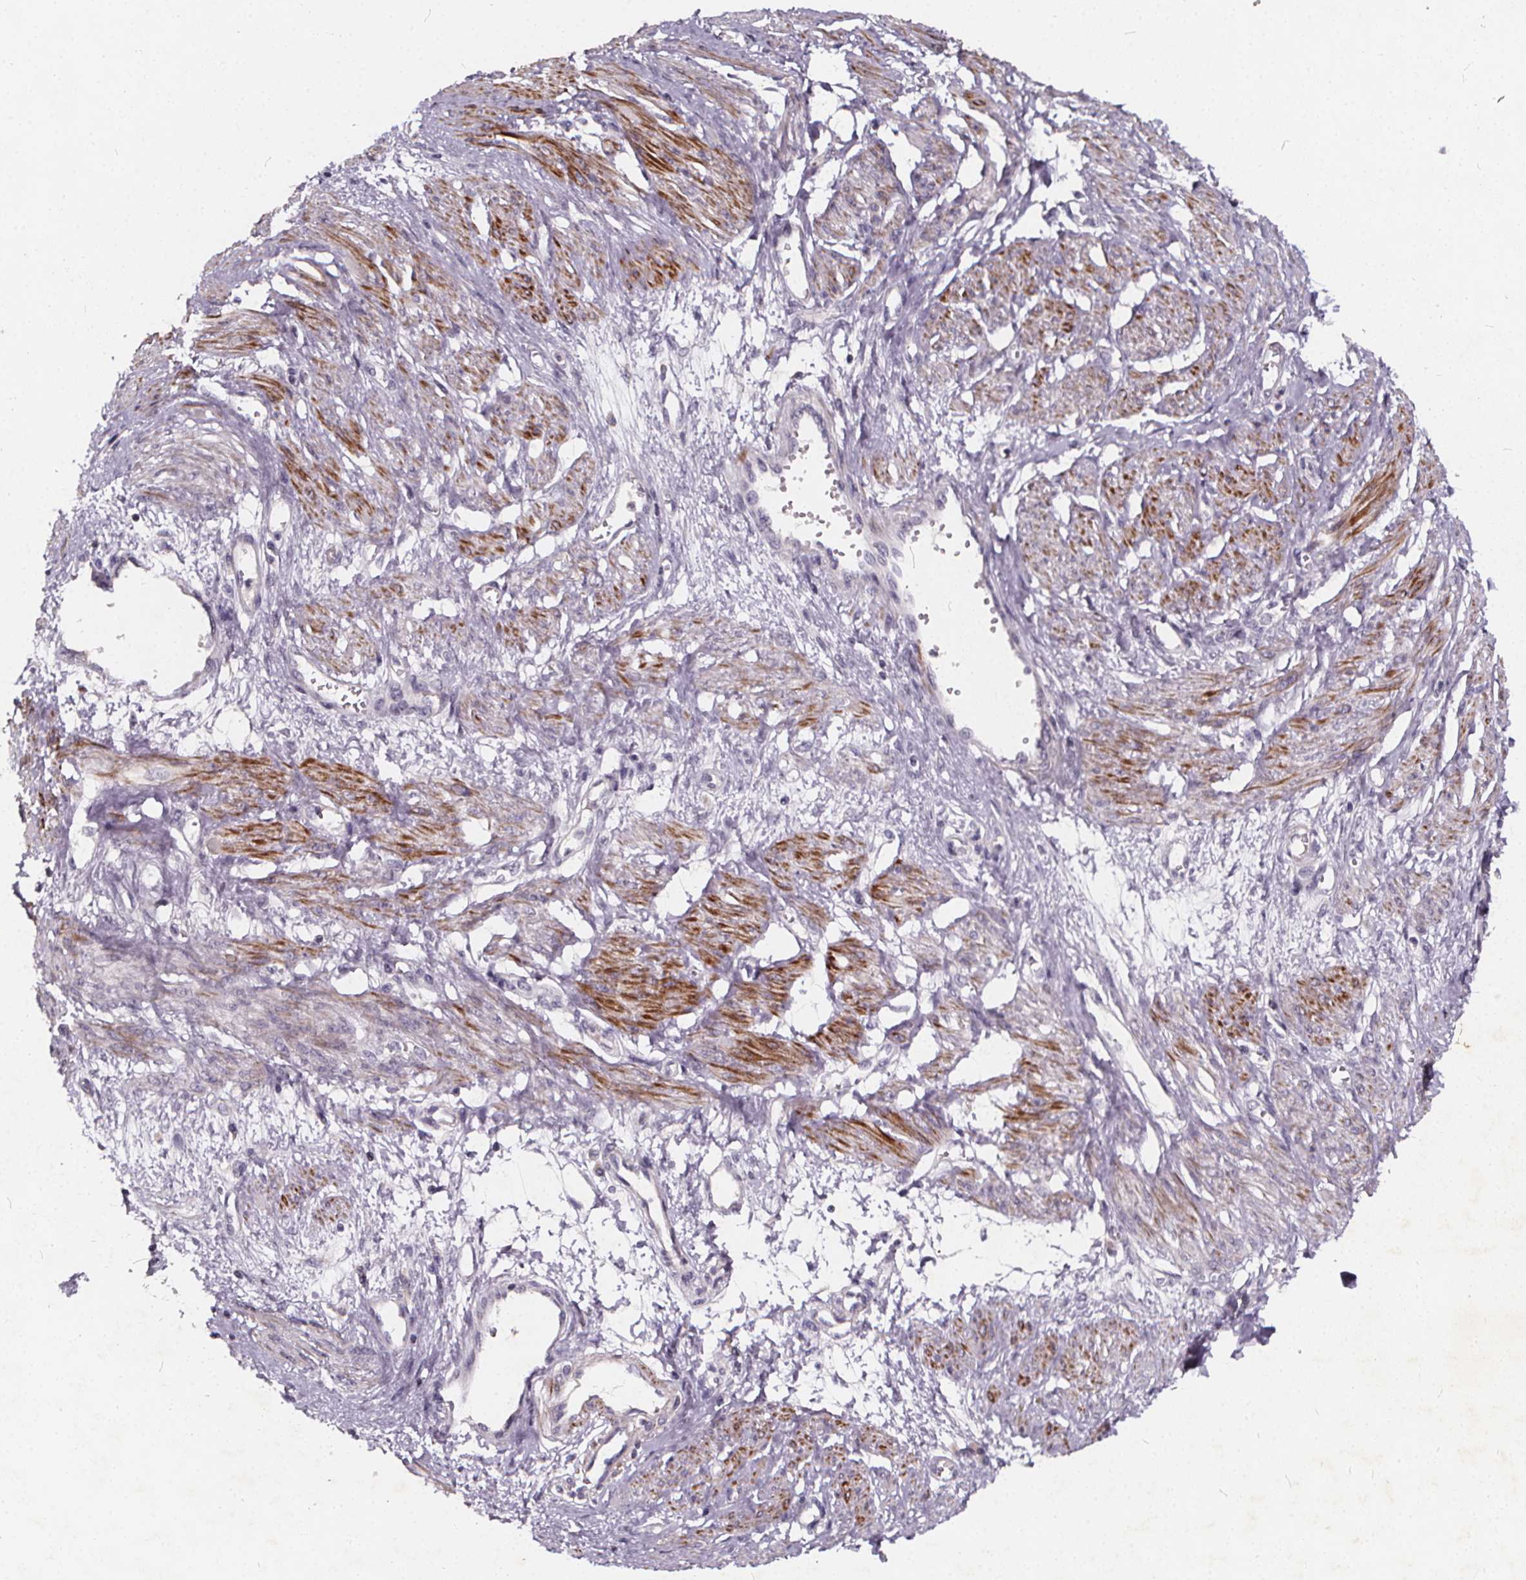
{"staining": {"intensity": "strong", "quantity": "25%-75%", "location": "cytoplasmic/membranous"}, "tissue": "smooth muscle", "cell_type": "Smooth muscle cells", "image_type": "normal", "snomed": [{"axis": "morphology", "description": "Normal tissue, NOS"}, {"axis": "topography", "description": "Smooth muscle"}, {"axis": "topography", "description": "Uterus"}], "caption": "Smooth muscle cells reveal high levels of strong cytoplasmic/membranous expression in about 25%-75% of cells in benign human smooth muscle. (DAB = brown stain, brightfield microscopy at high magnification).", "gene": "TSPAN14", "patient": {"sex": "female", "age": 39}}